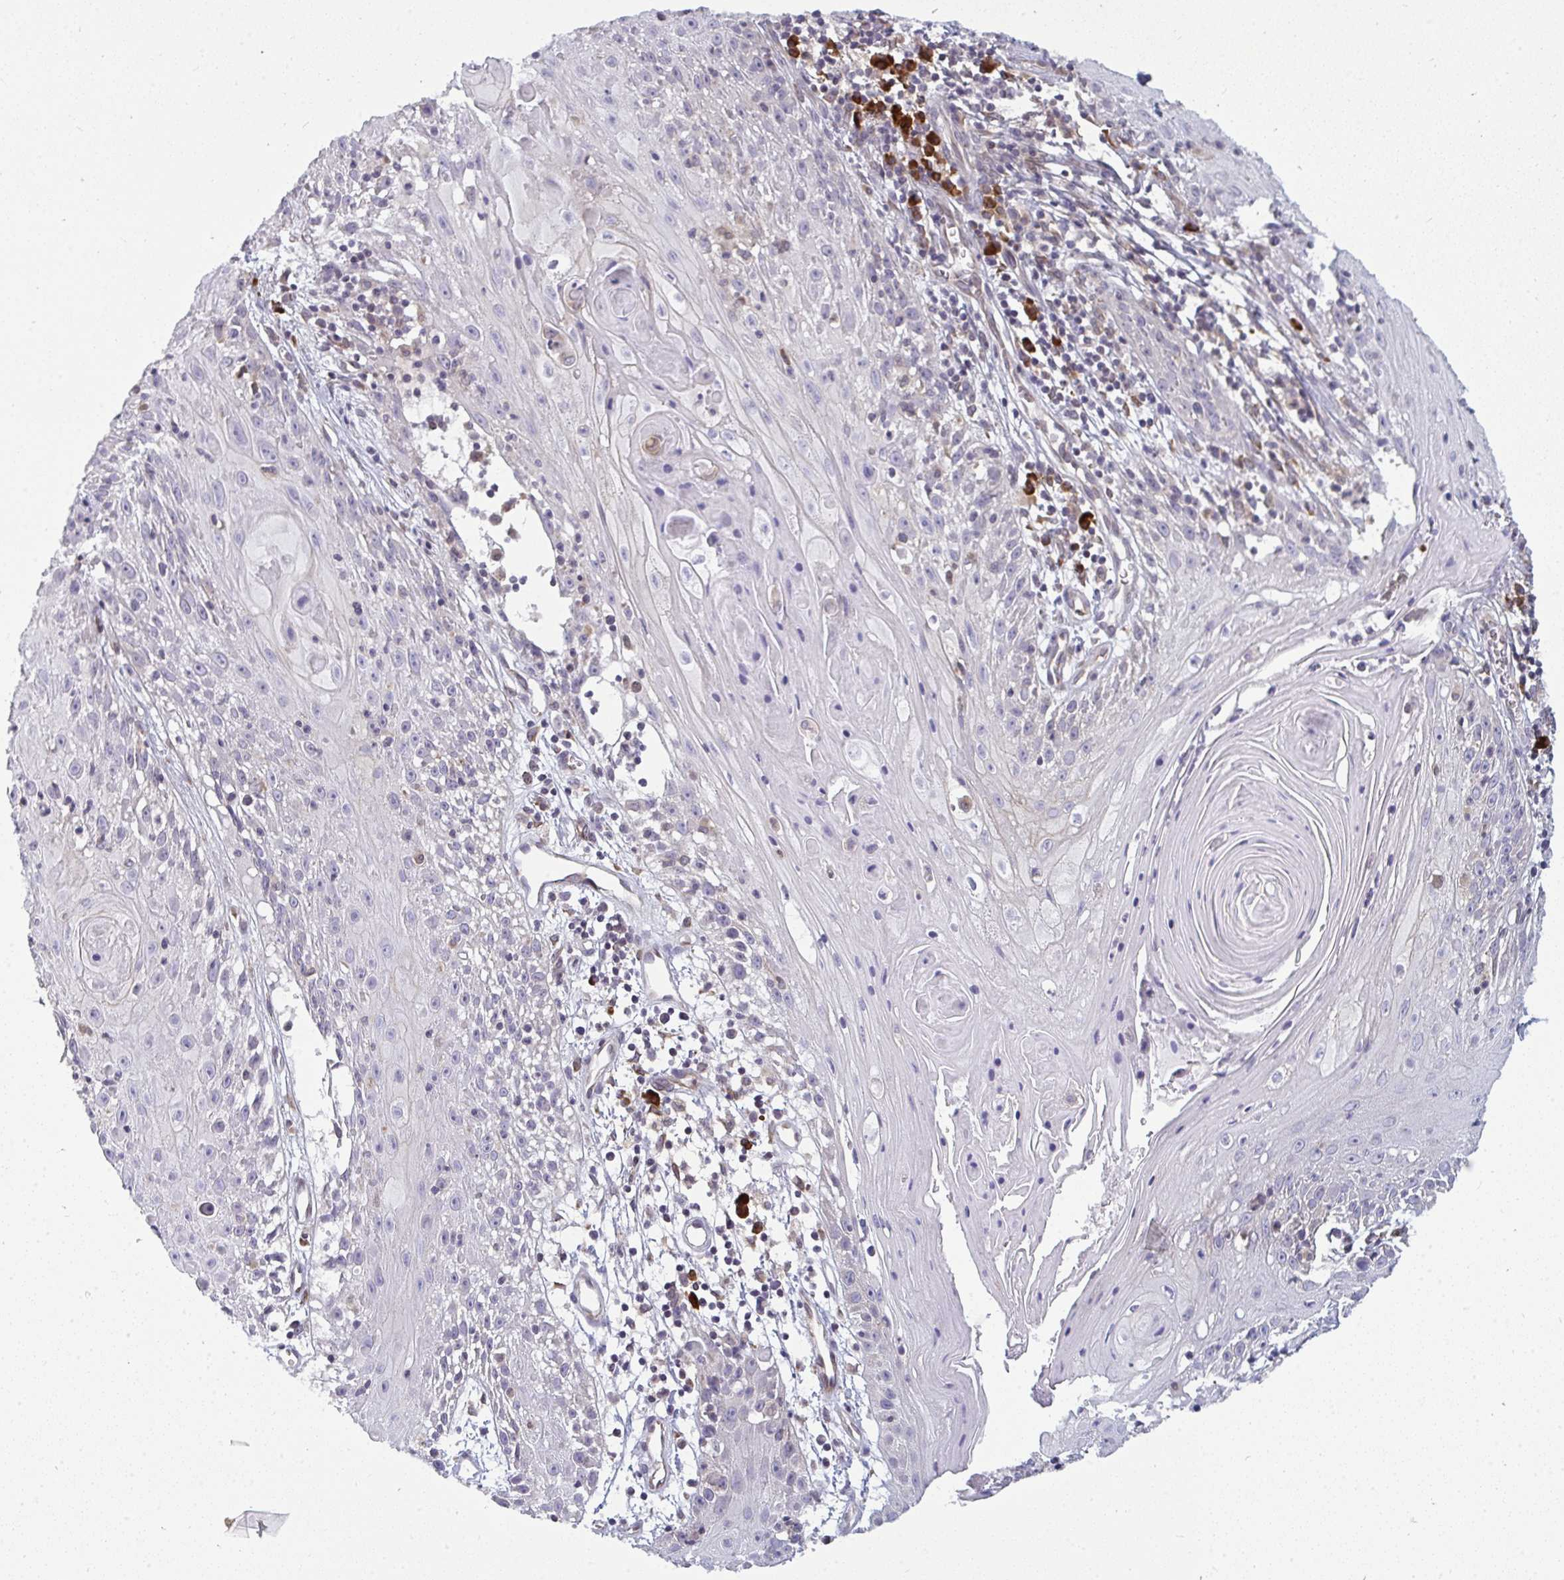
{"staining": {"intensity": "negative", "quantity": "none", "location": "none"}, "tissue": "skin cancer", "cell_type": "Tumor cells", "image_type": "cancer", "snomed": [{"axis": "morphology", "description": "Squamous cell carcinoma, NOS"}, {"axis": "topography", "description": "Skin"}, {"axis": "topography", "description": "Vulva"}], "caption": "Tumor cells show no significant protein expression in skin cancer (squamous cell carcinoma). Nuclei are stained in blue.", "gene": "LYSMD4", "patient": {"sex": "female", "age": 76}}